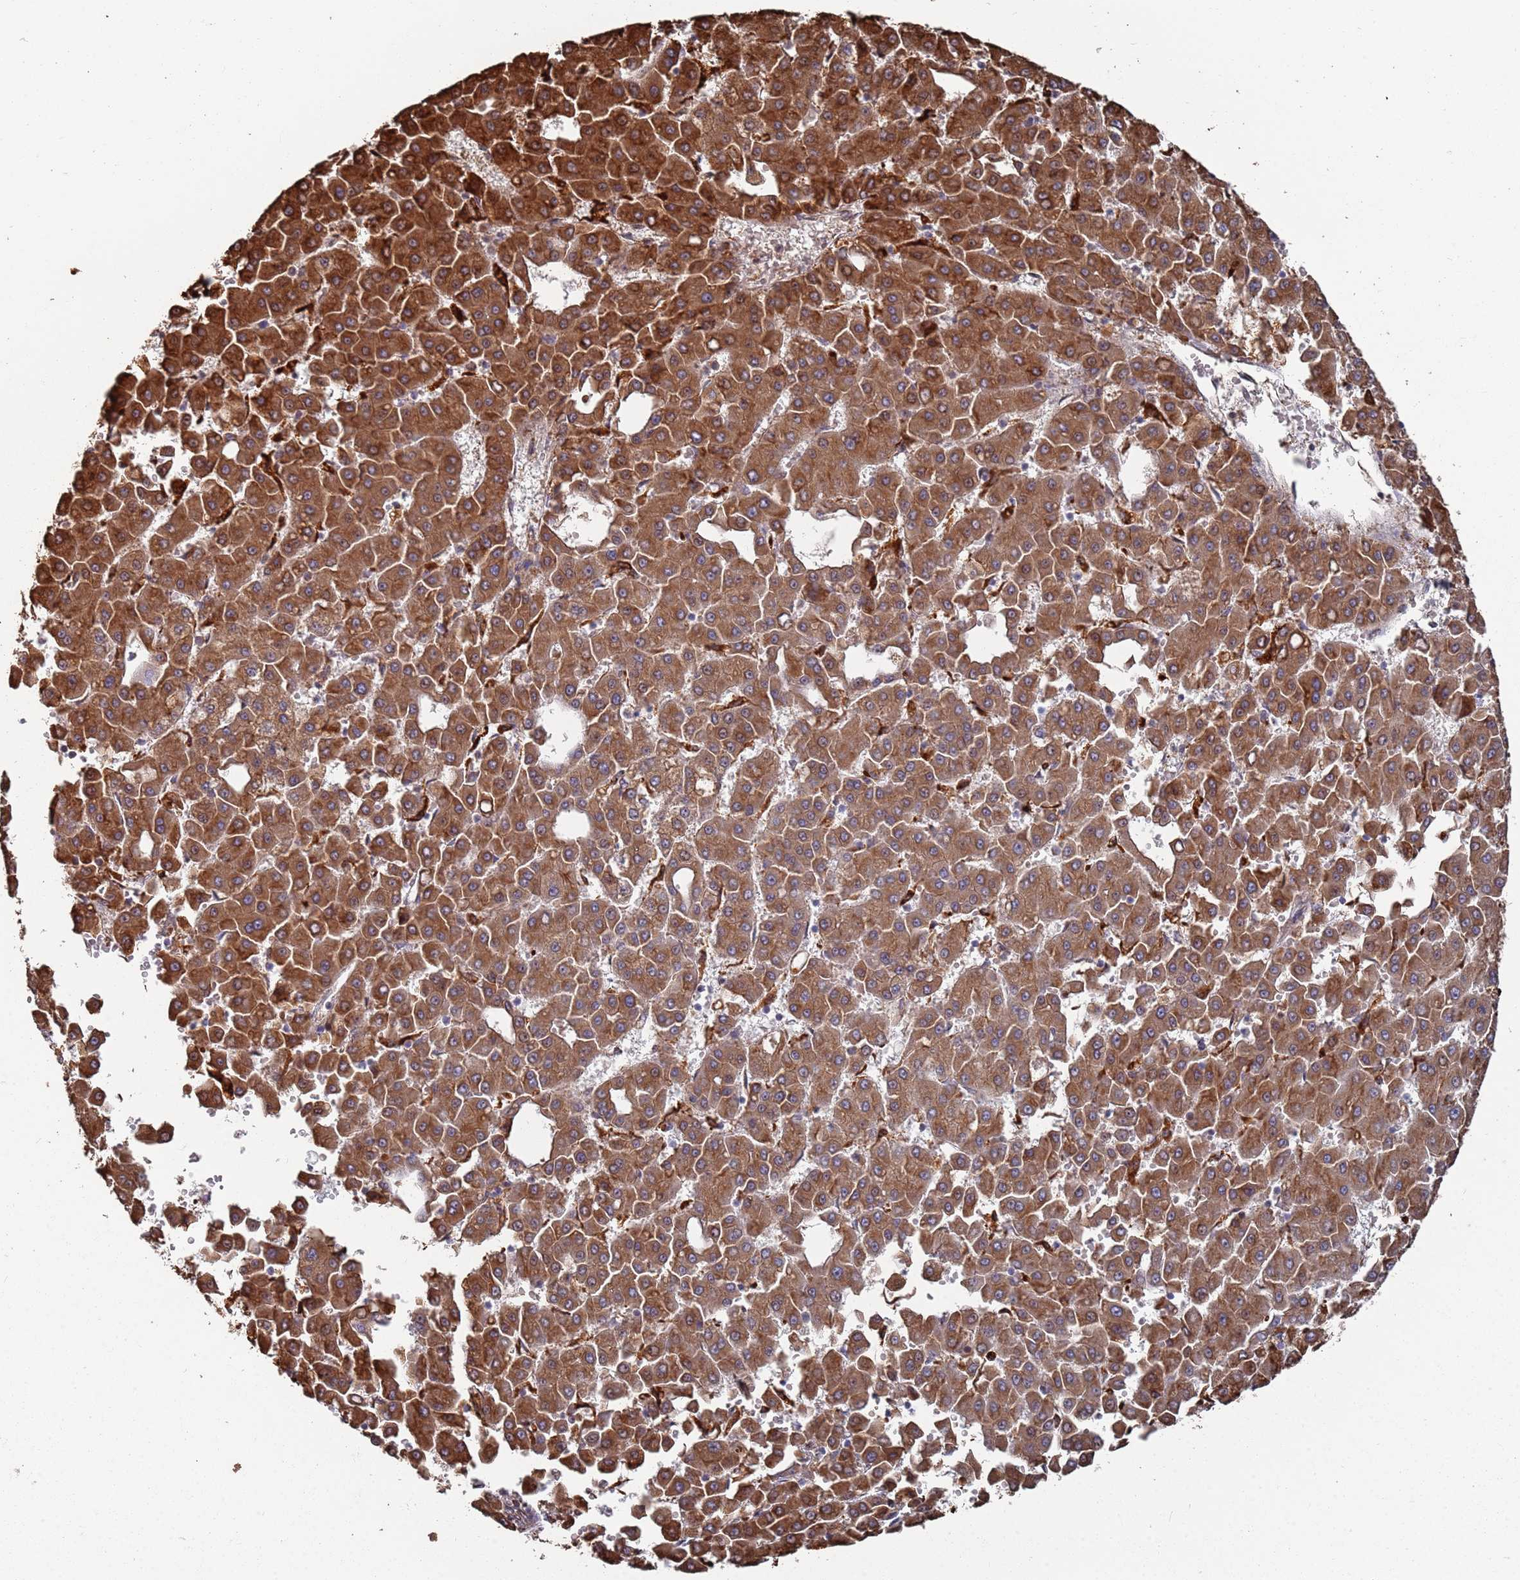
{"staining": {"intensity": "strong", "quantity": ">75%", "location": "cytoplasmic/membranous"}, "tissue": "liver cancer", "cell_type": "Tumor cells", "image_type": "cancer", "snomed": [{"axis": "morphology", "description": "Carcinoma, Hepatocellular, NOS"}, {"axis": "topography", "description": "Liver"}], "caption": "Strong cytoplasmic/membranous expression for a protein is present in approximately >75% of tumor cells of liver cancer (hepatocellular carcinoma) using immunohistochemistry (IHC).", "gene": "LACC1", "patient": {"sex": "male", "age": 47}}